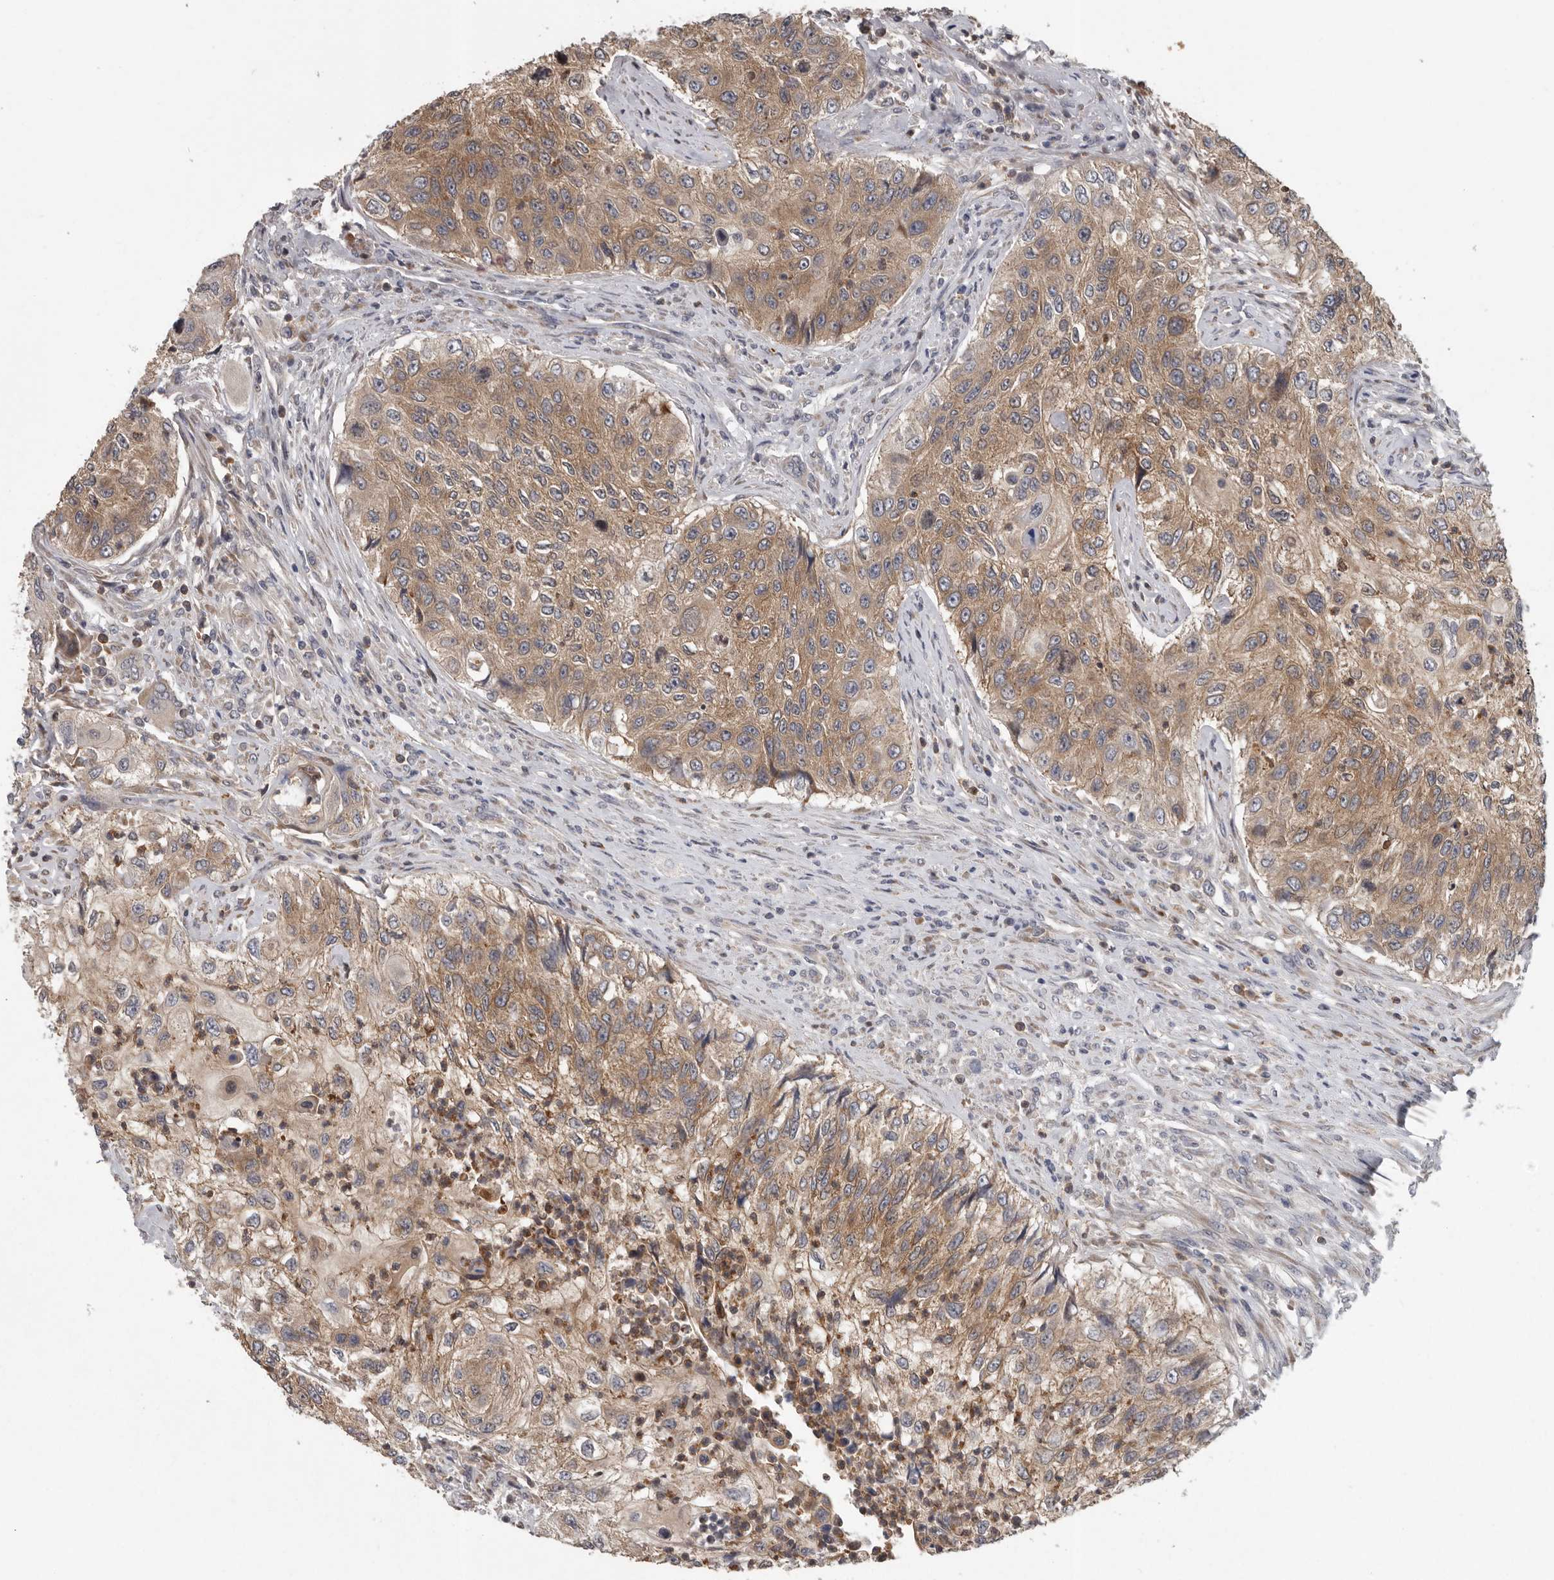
{"staining": {"intensity": "moderate", "quantity": ">75%", "location": "cytoplasmic/membranous"}, "tissue": "urothelial cancer", "cell_type": "Tumor cells", "image_type": "cancer", "snomed": [{"axis": "morphology", "description": "Urothelial carcinoma, High grade"}, {"axis": "topography", "description": "Urinary bladder"}], "caption": "Immunohistochemistry (IHC) photomicrograph of neoplastic tissue: human urothelial cancer stained using immunohistochemistry reveals medium levels of moderate protein expression localized specifically in the cytoplasmic/membranous of tumor cells, appearing as a cytoplasmic/membranous brown color.", "gene": "RALGPS2", "patient": {"sex": "female", "age": 60}}